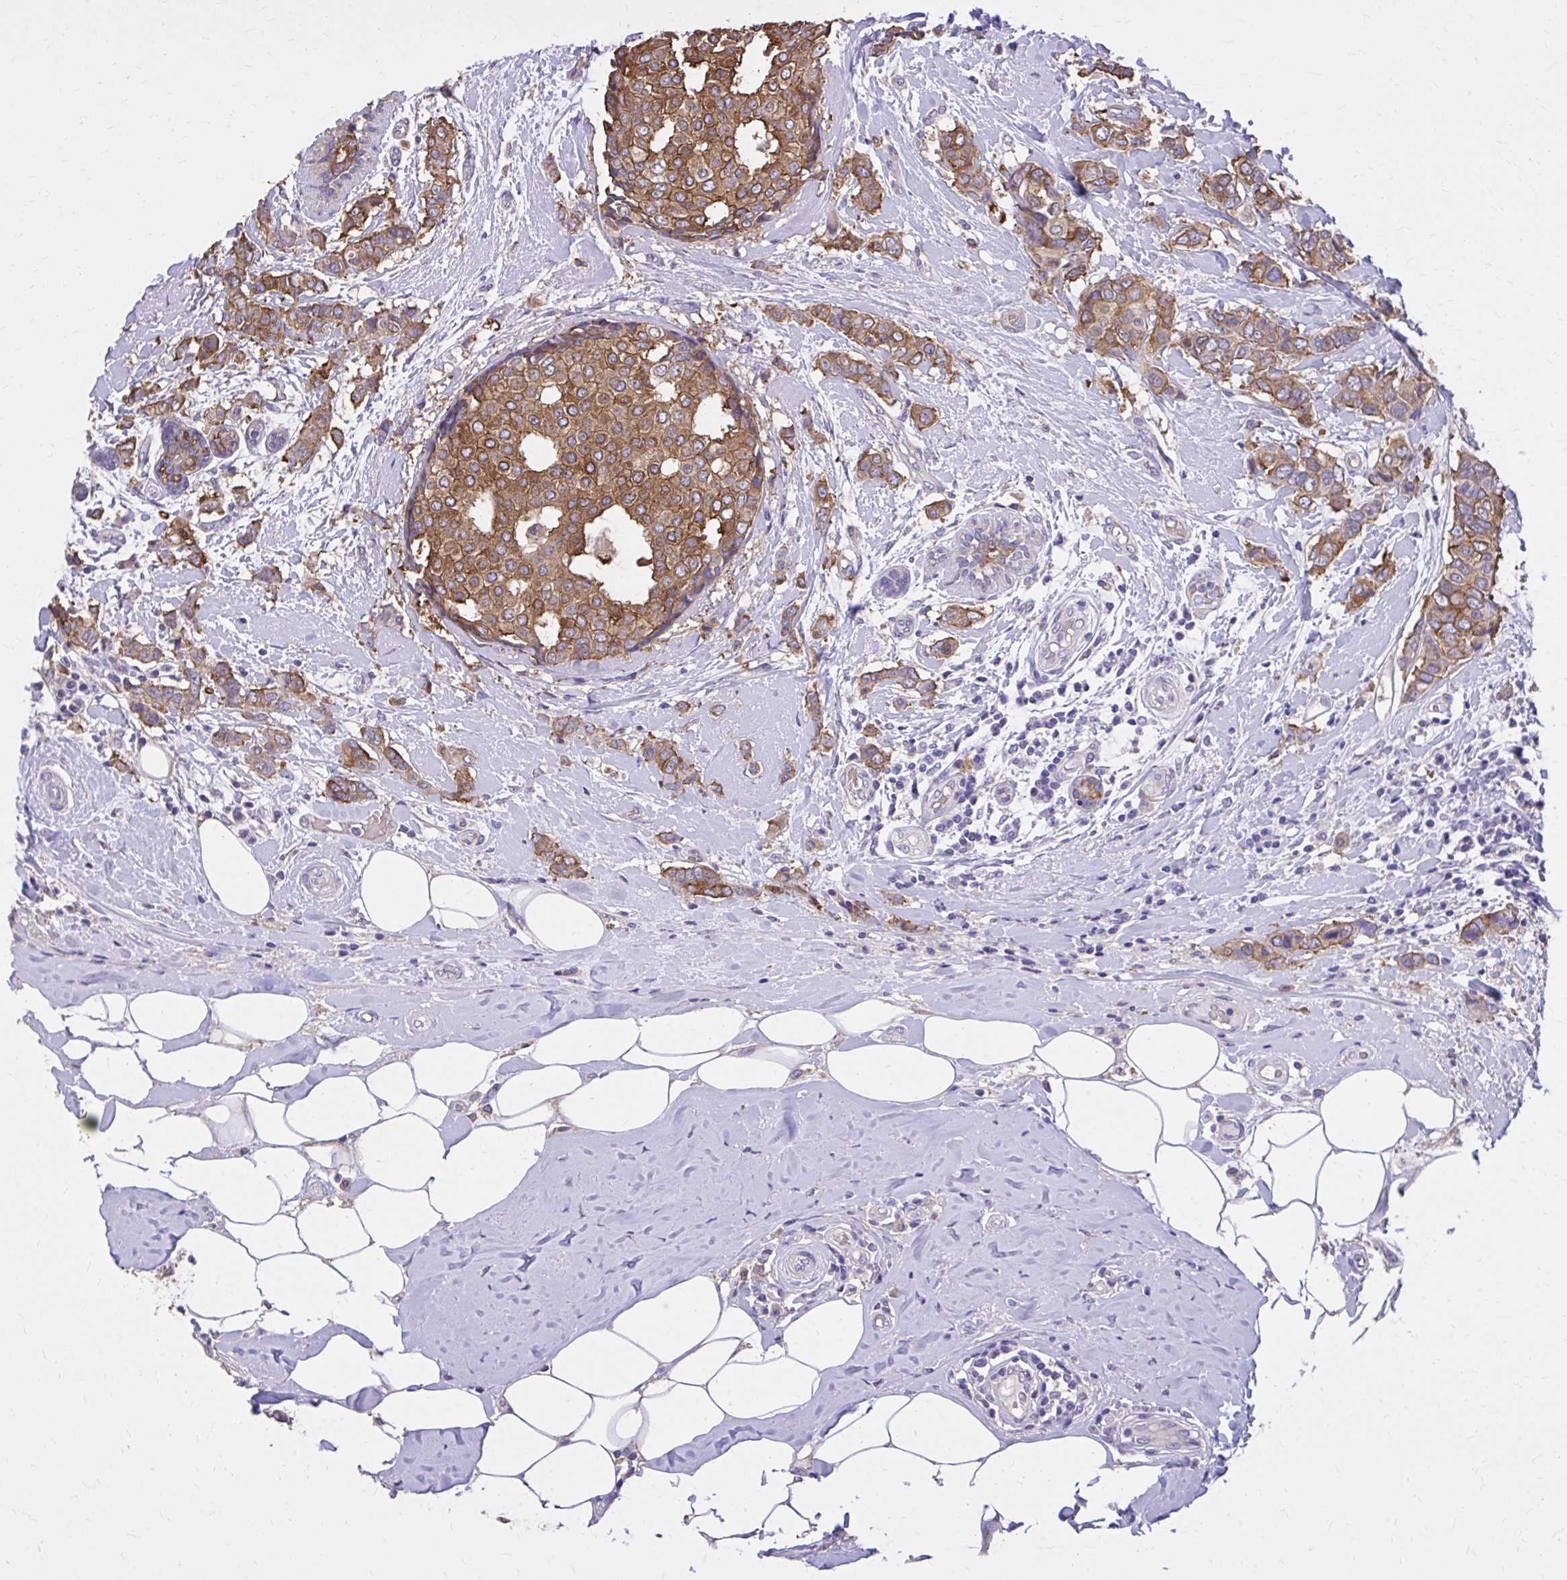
{"staining": {"intensity": "moderate", "quantity": ">75%", "location": "cytoplasmic/membranous"}, "tissue": "breast cancer", "cell_type": "Tumor cells", "image_type": "cancer", "snomed": [{"axis": "morphology", "description": "Lobular carcinoma"}, {"axis": "topography", "description": "Breast"}], "caption": "Moderate cytoplasmic/membranous protein expression is appreciated in approximately >75% of tumor cells in breast lobular carcinoma.", "gene": "EPB41L1", "patient": {"sex": "female", "age": 51}}